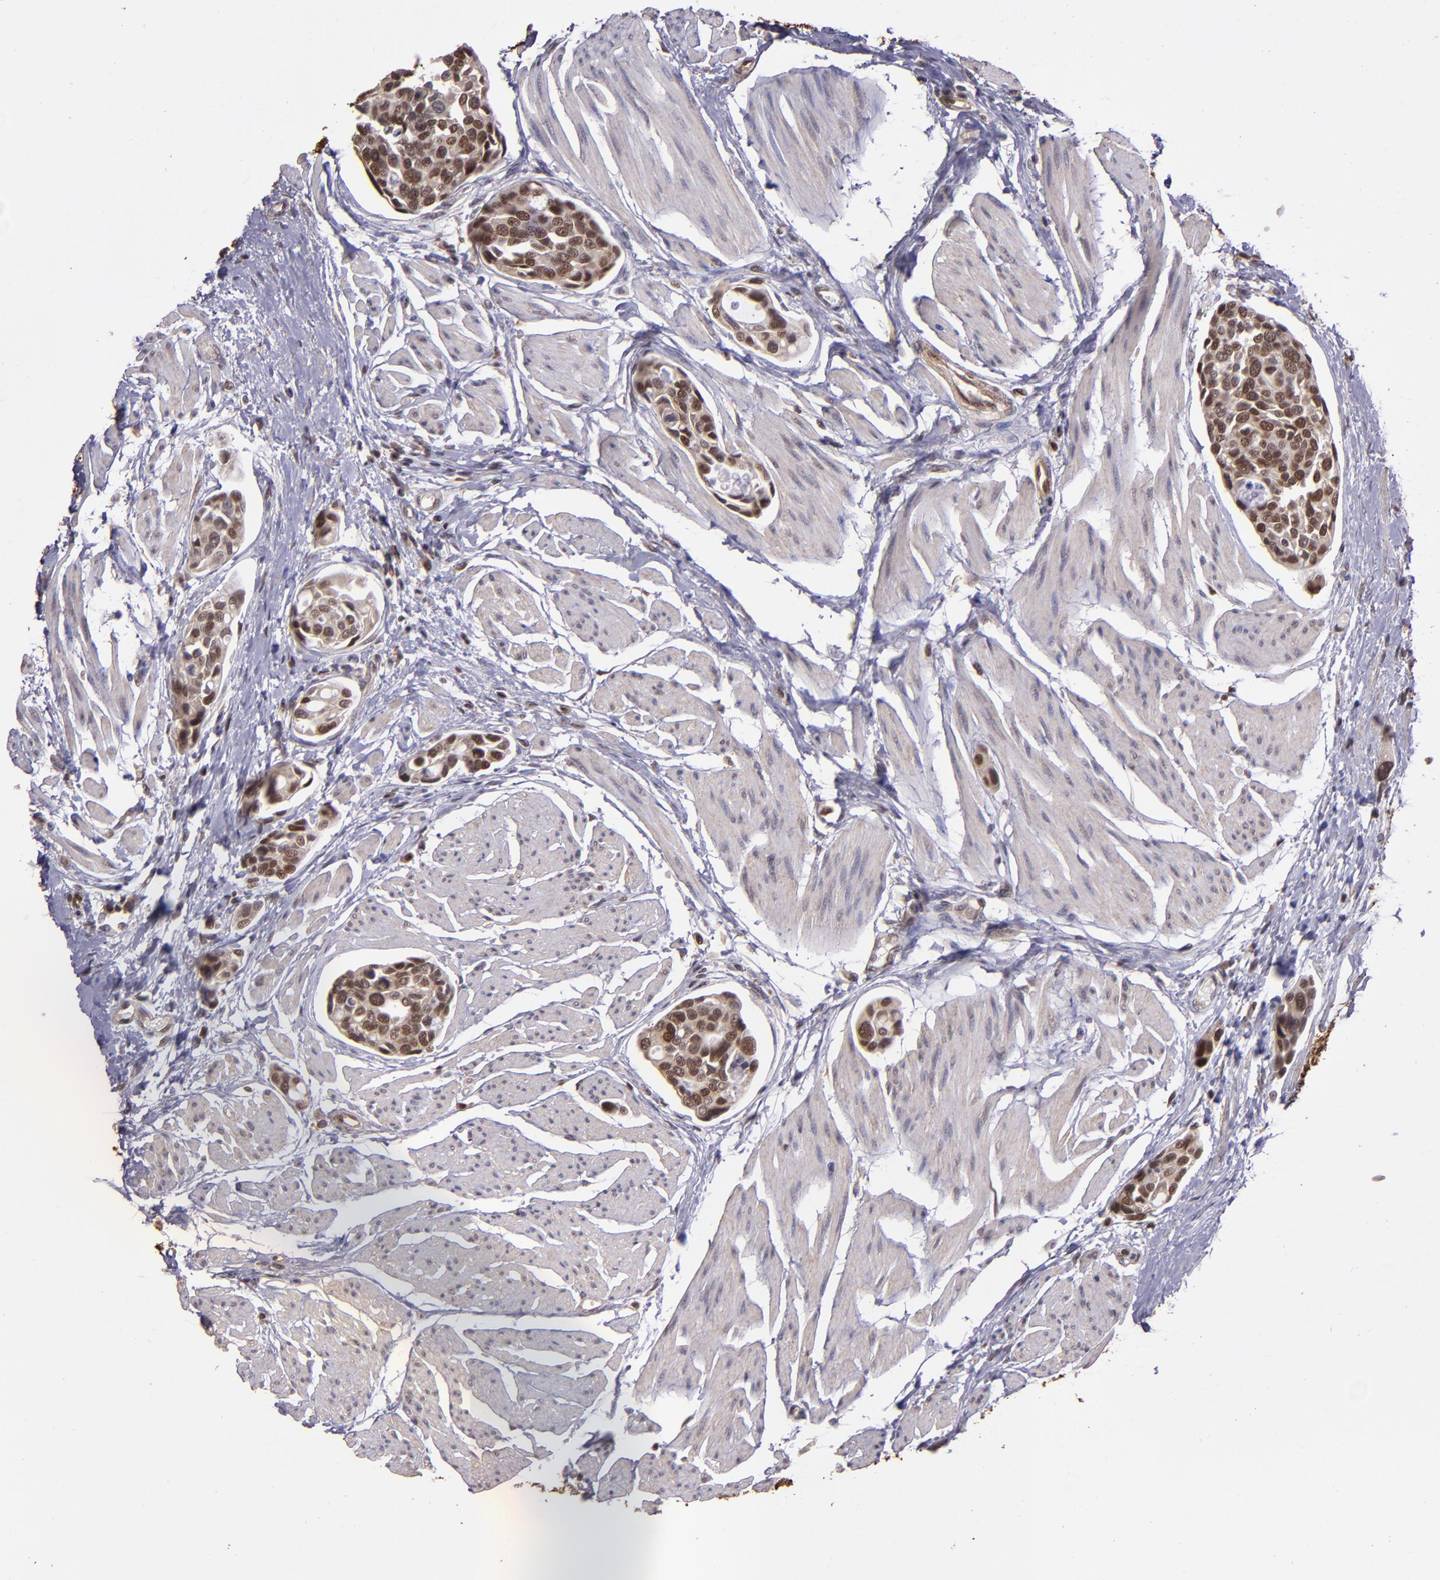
{"staining": {"intensity": "moderate", "quantity": ">75%", "location": "nuclear"}, "tissue": "urothelial cancer", "cell_type": "Tumor cells", "image_type": "cancer", "snomed": [{"axis": "morphology", "description": "Urothelial carcinoma, High grade"}, {"axis": "topography", "description": "Urinary bladder"}], "caption": "Tumor cells exhibit medium levels of moderate nuclear positivity in approximately >75% of cells in high-grade urothelial carcinoma. The protein is shown in brown color, while the nuclei are stained blue.", "gene": "ELF1", "patient": {"sex": "male", "age": 78}}